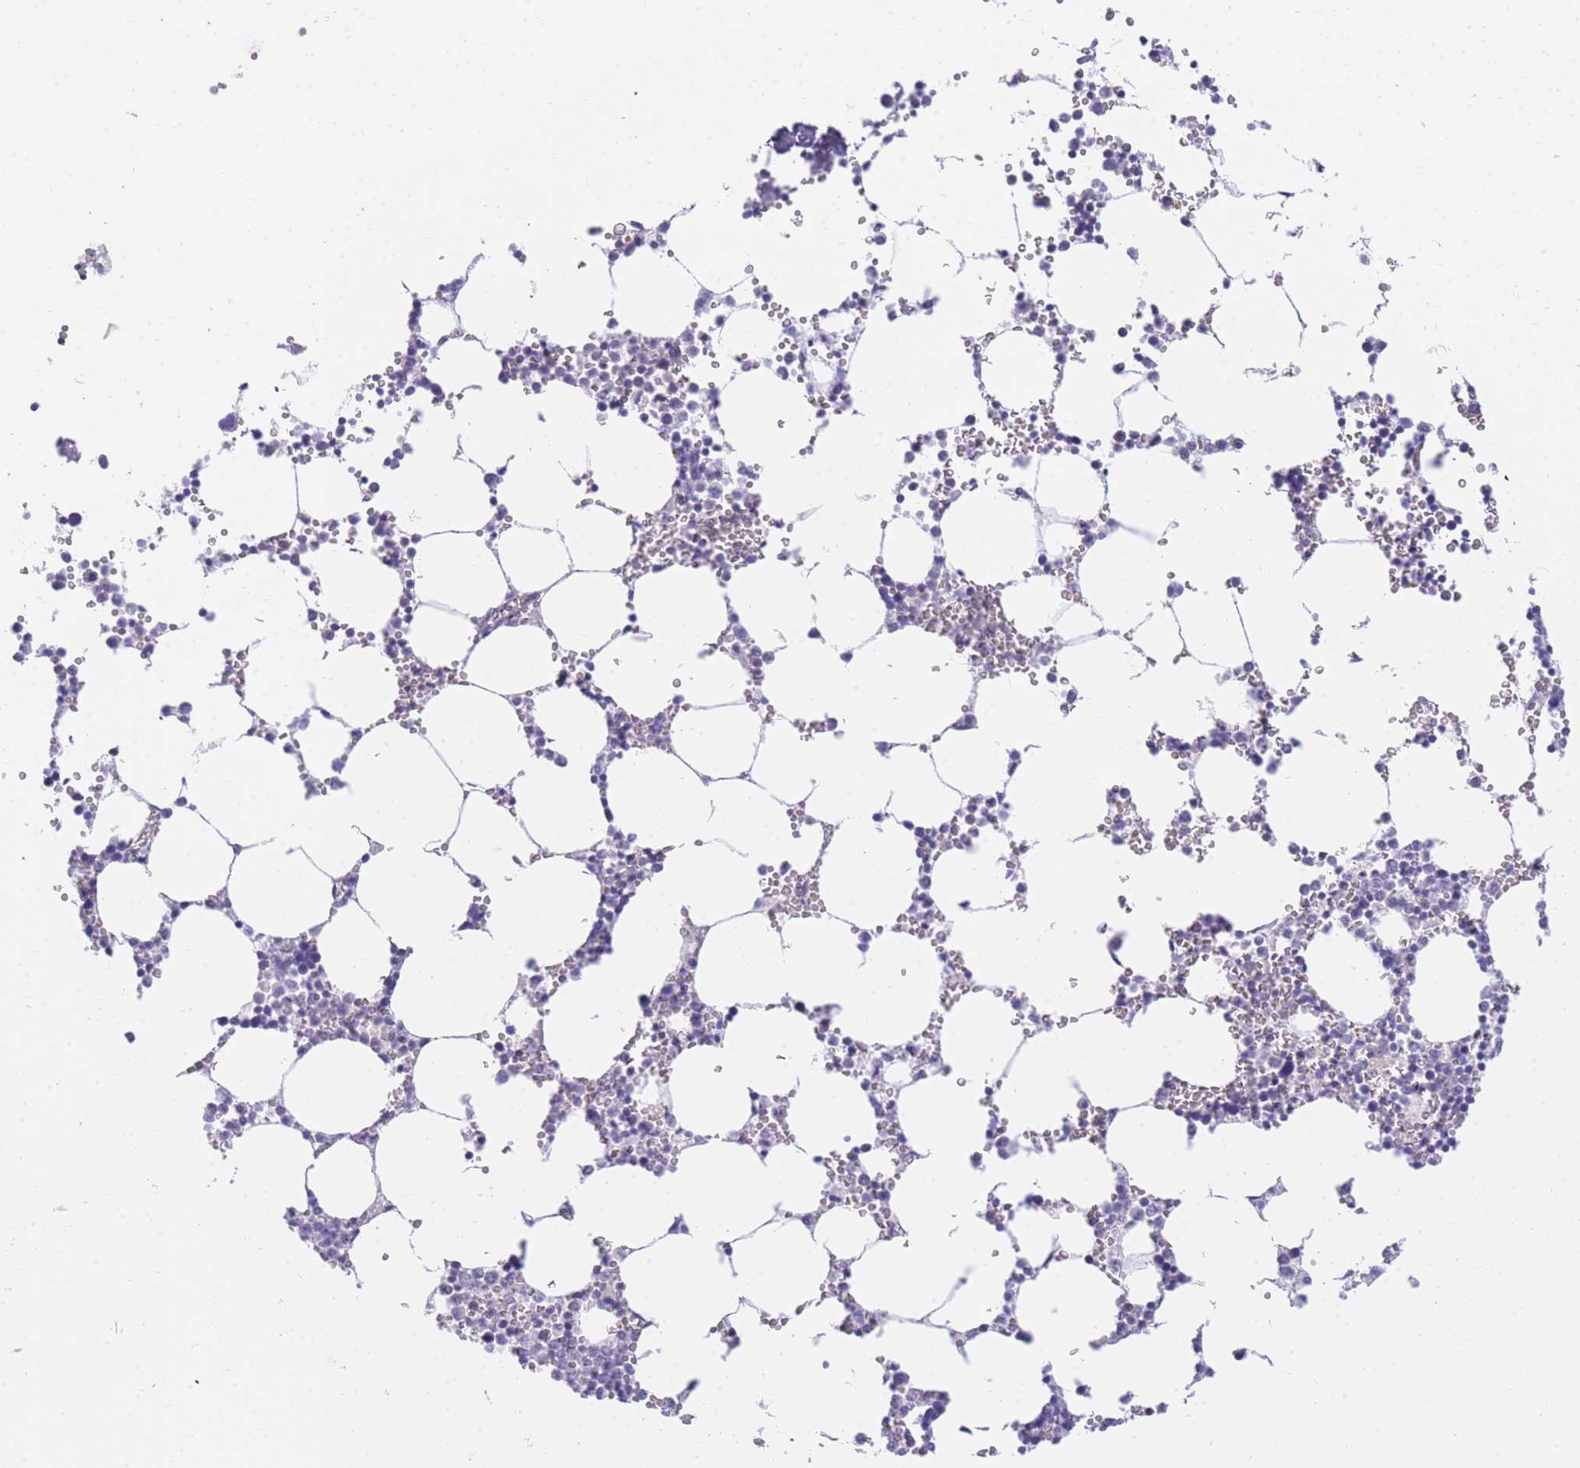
{"staining": {"intensity": "moderate", "quantity": "<25%", "location": "nuclear"}, "tissue": "bone marrow", "cell_type": "Hematopoietic cells", "image_type": "normal", "snomed": [{"axis": "morphology", "description": "Normal tissue, NOS"}, {"axis": "topography", "description": "Bone marrow"}], "caption": "Protein staining reveals moderate nuclear staining in approximately <25% of hematopoietic cells in benign bone marrow.", "gene": "FRAT2", "patient": {"sex": "female", "age": 64}}